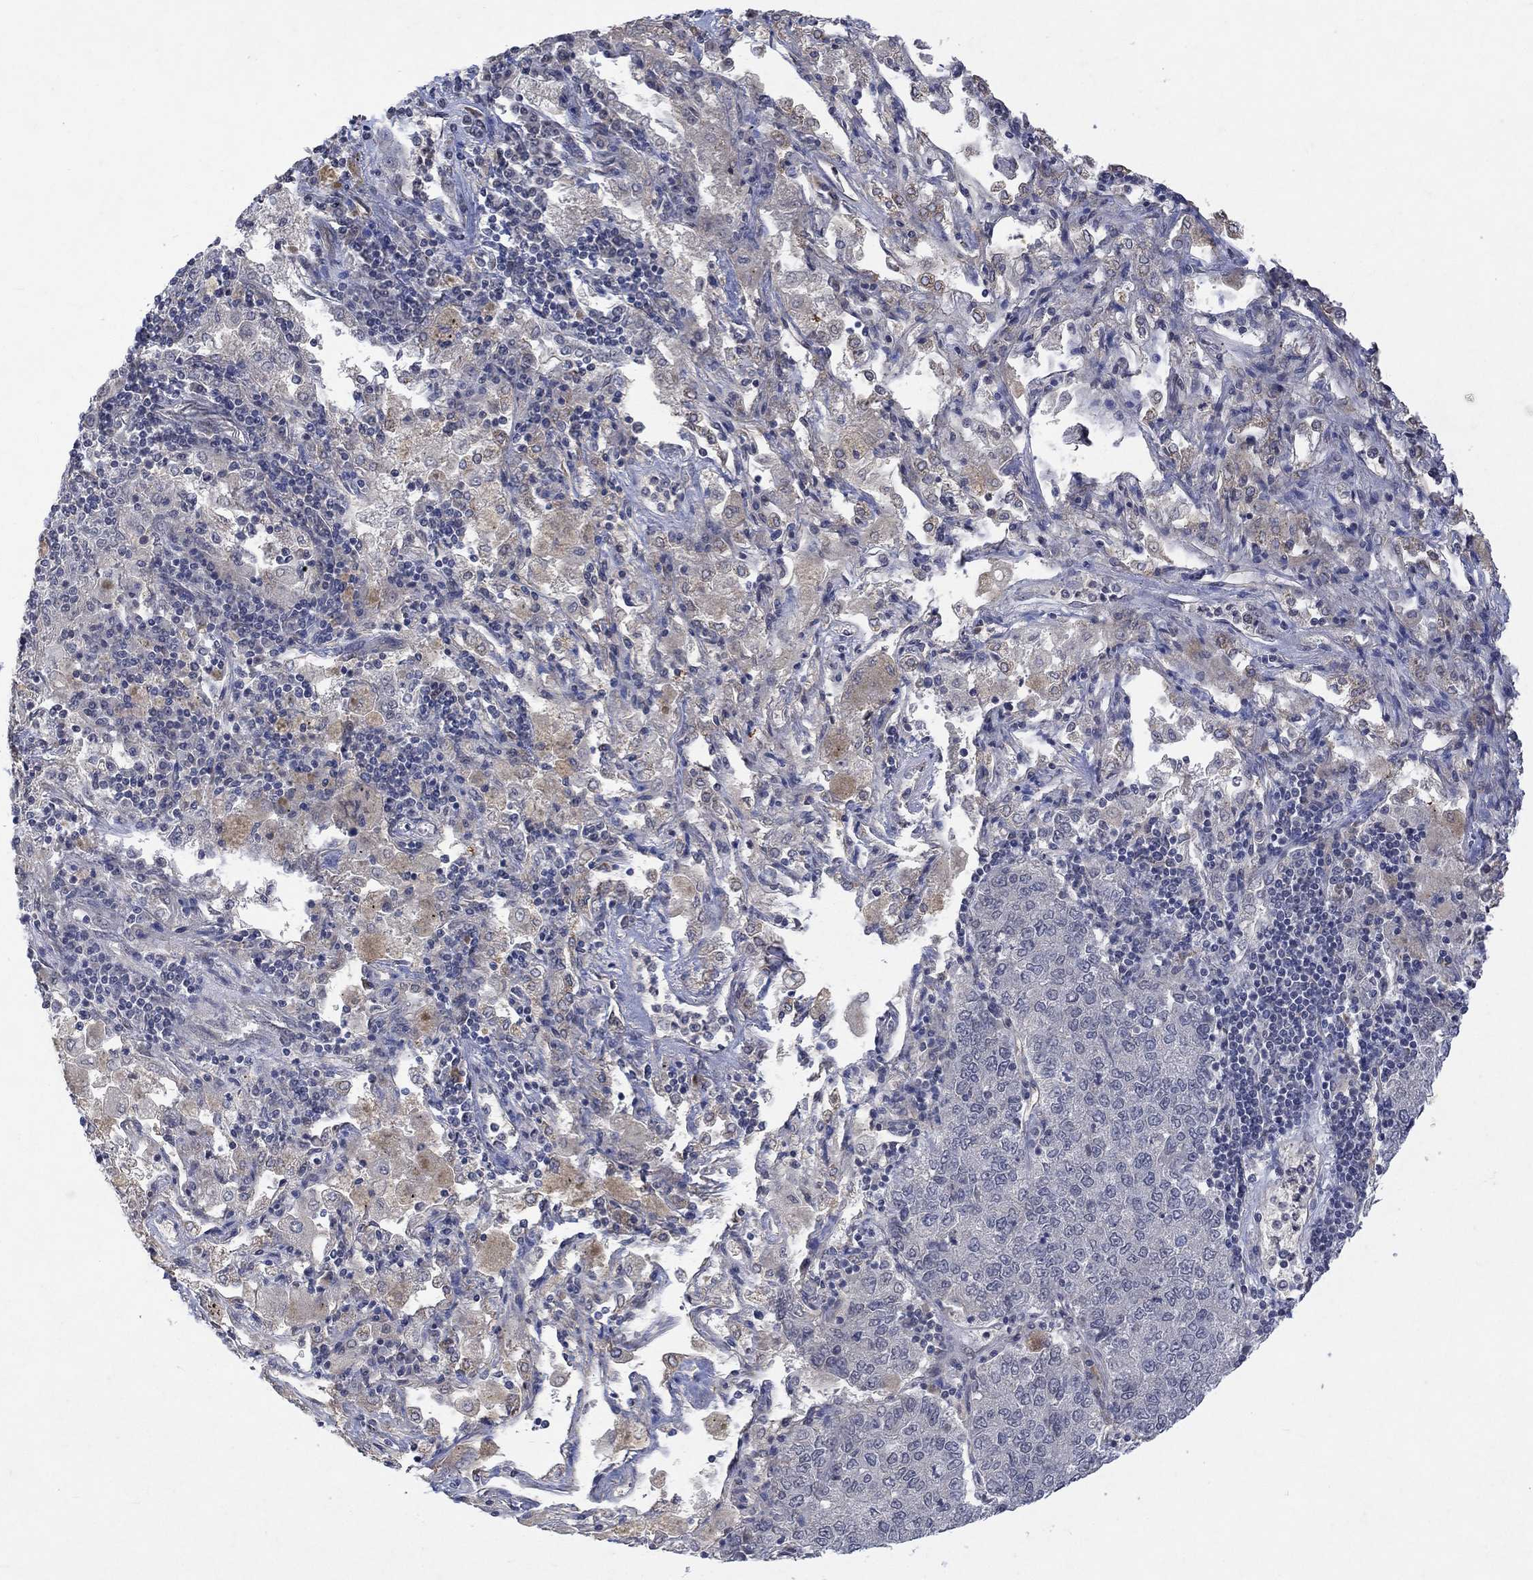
{"staining": {"intensity": "negative", "quantity": "none", "location": "none"}, "tissue": "lung cancer", "cell_type": "Tumor cells", "image_type": "cancer", "snomed": [{"axis": "morphology", "description": "Adenocarcinoma, NOS"}, {"axis": "topography", "description": "Lung"}], "caption": "Lung cancer (adenocarcinoma) was stained to show a protein in brown. There is no significant positivity in tumor cells. (Brightfield microscopy of DAB immunohistochemistry at high magnification).", "gene": "GRIN2D", "patient": {"sex": "male", "age": 49}}